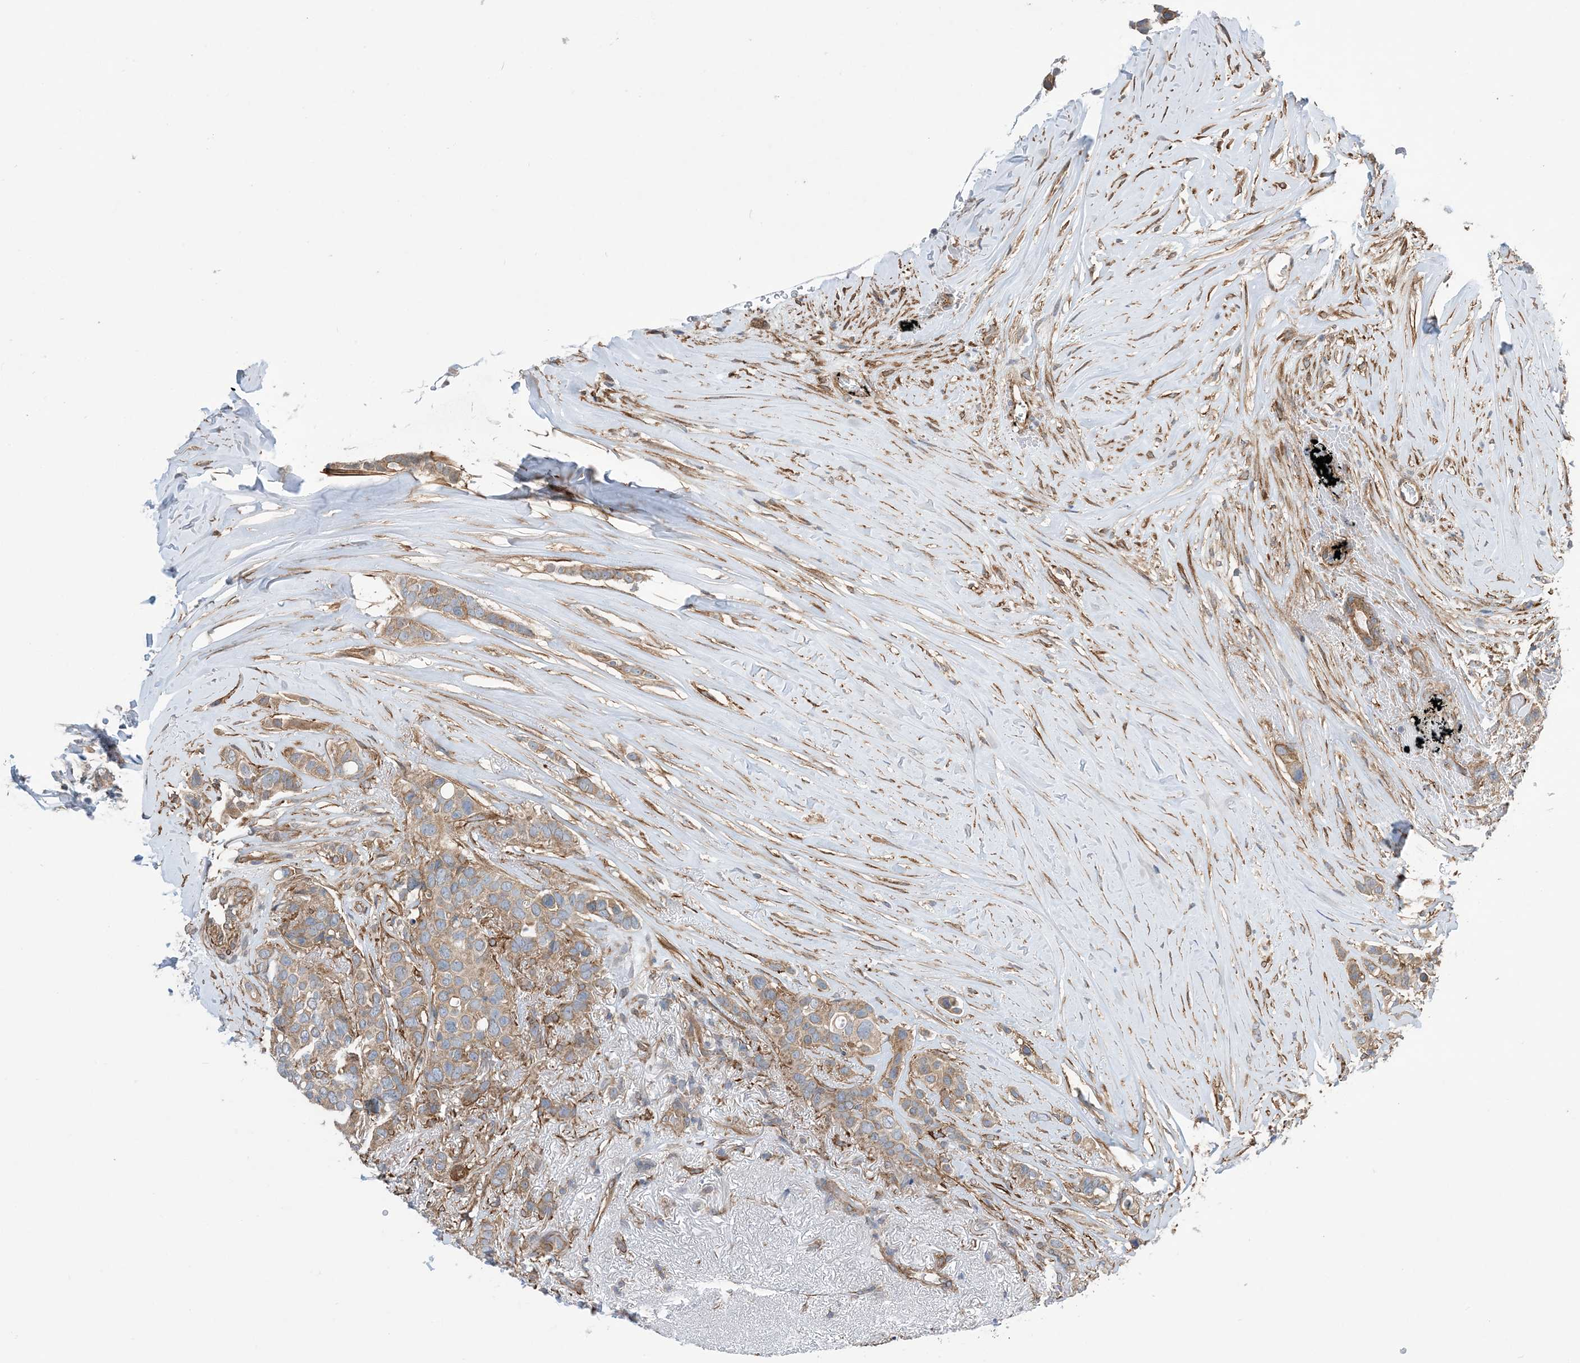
{"staining": {"intensity": "moderate", "quantity": ">75%", "location": "cytoplasmic/membranous"}, "tissue": "breast cancer", "cell_type": "Tumor cells", "image_type": "cancer", "snomed": [{"axis": "morphology", "description": "Lobular carcinoma"}, {"axis": "topography", "description": "Breast"}], "caption": "IHC histopathology image of neoplastic tissue: breast cancer (lobular carcinoma) stained using IHC shows medium levels of moderate protein expression localized specifically in the cytoplasmic/membranous of tumor cells, appearing as a cytoplasmic/membranous brown color.", "gene": "EHBP1", "patient": {"sex": "female", "age": 51}}